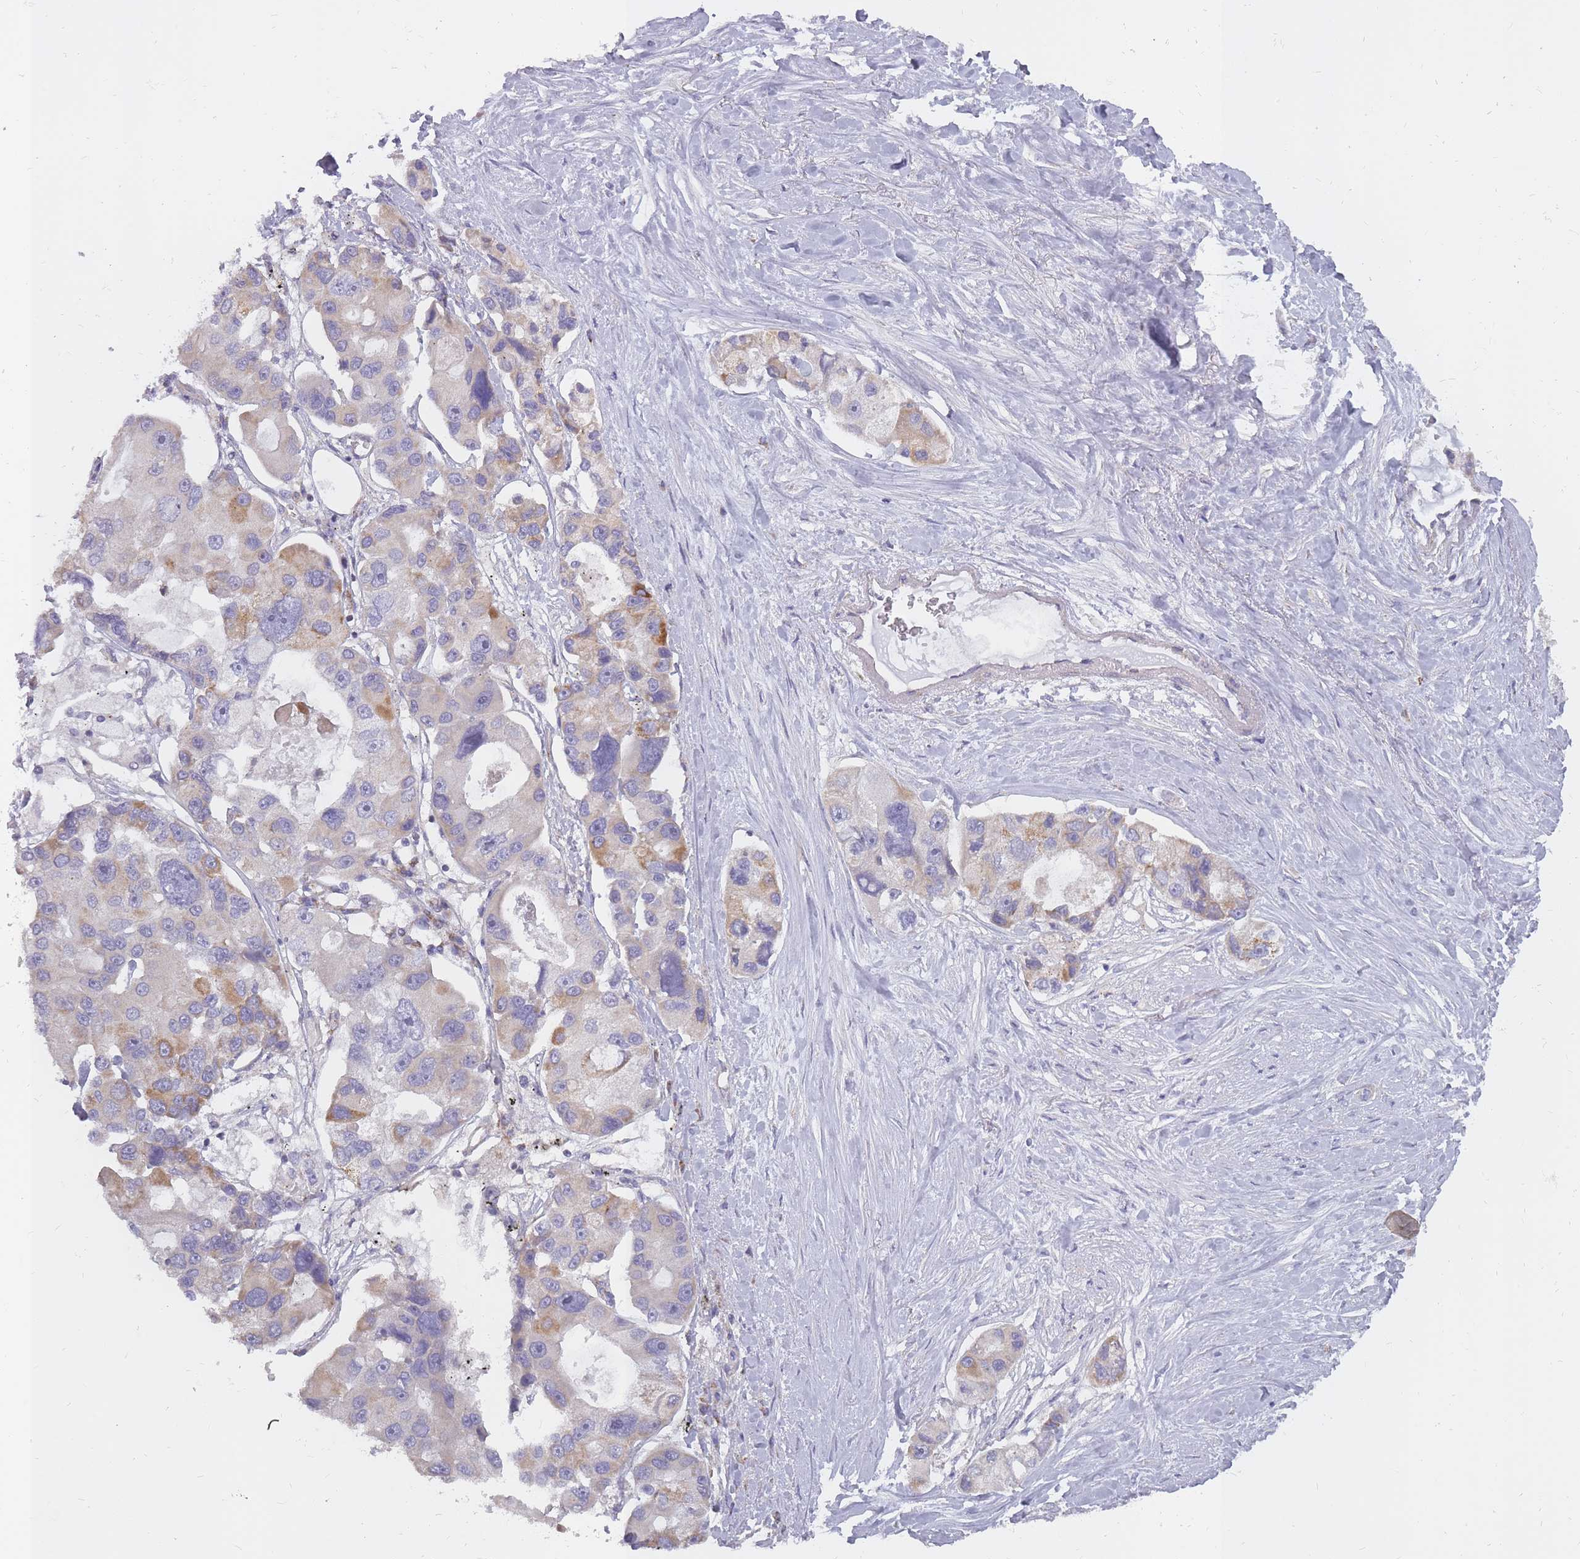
{"staining": {"intensity": "moderate", "quantity": "<25%", "location": "cytoplasmic/membranous"}, "tissue": "lung cancer", "cell_type": "Tumor cells", "image_type": "cancer", "snomed": [{"axis": "morphology", "description": "Adenocarcinoma, NOS"}, {"axis": "topography", "description": "Lung"}], "caption": "A low amount of moderate cytoplasmic/membranous positivity is seen in about <25% of tumor cells in lung cancer (adenocarcinoma) tissue.", "gene": "ALKBH4", "patient": {"sex": "female", "age": 54}}